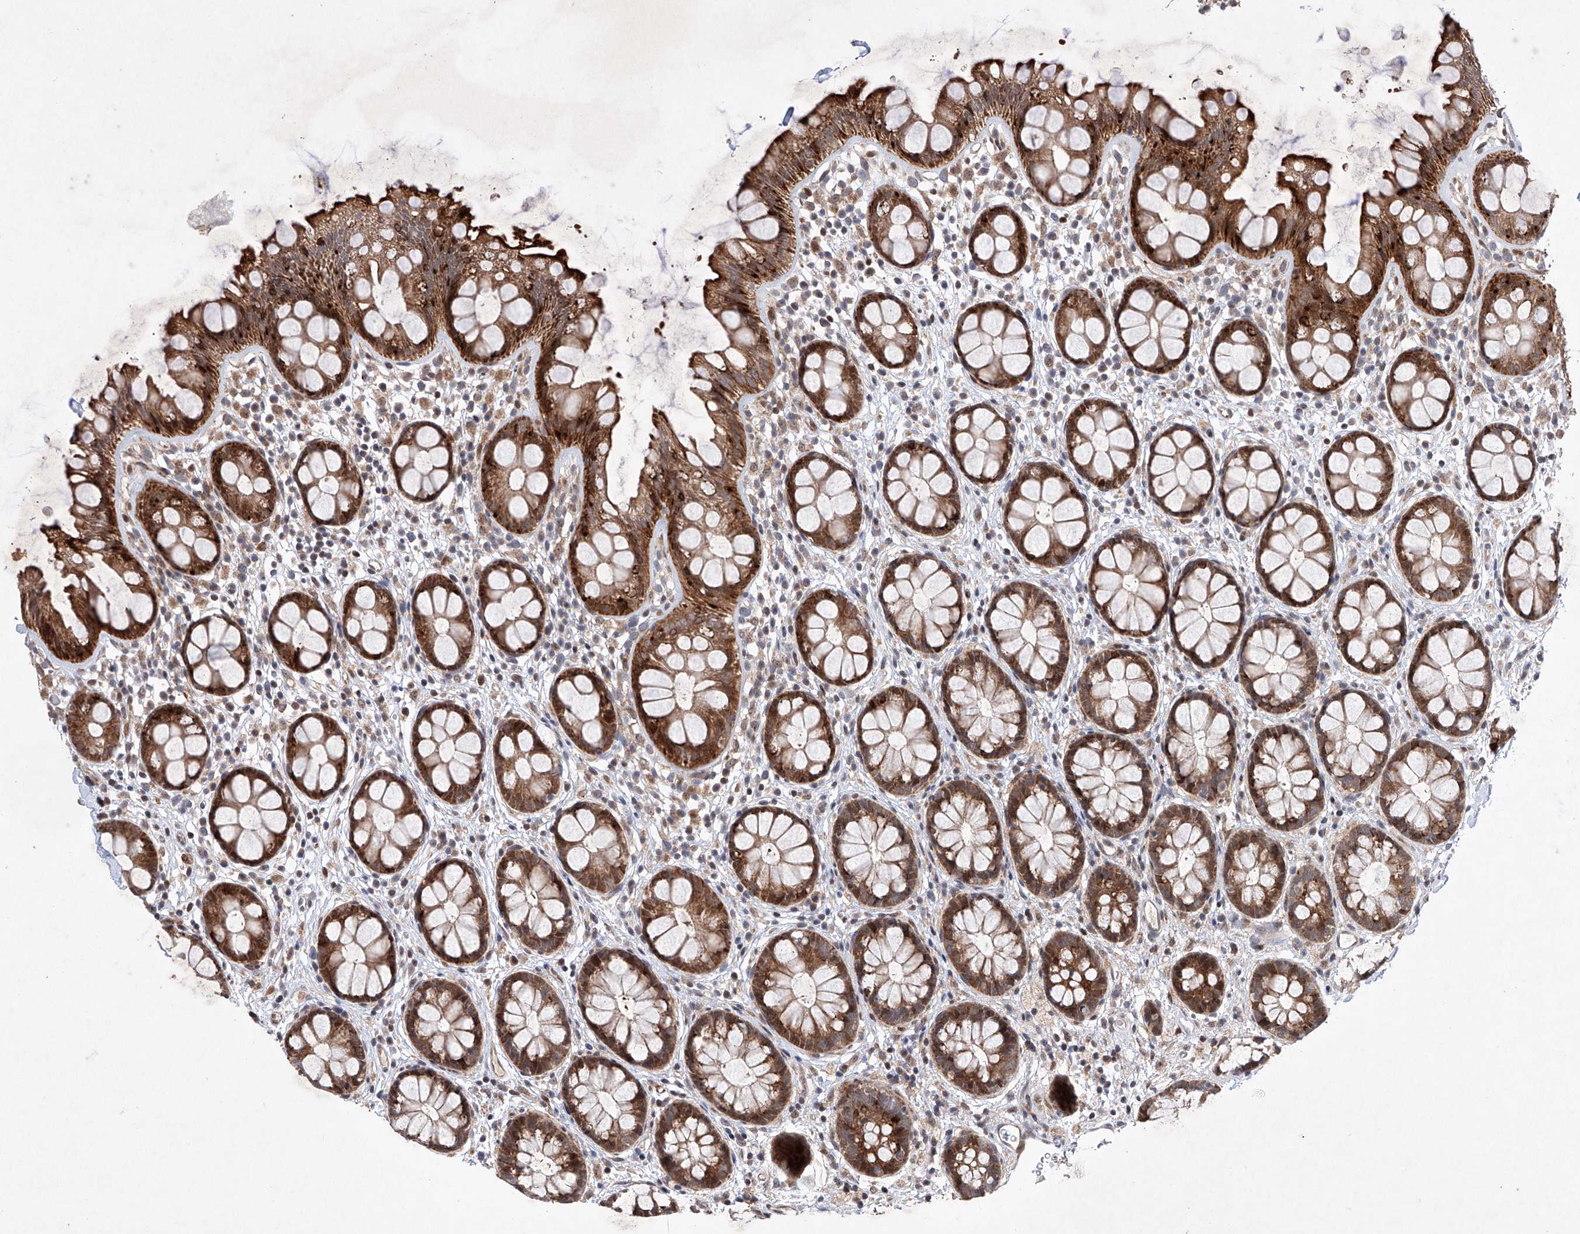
{"staining": {"intensity": "strong", "quantity": ">75%", "location": "cytoplasmic/membranous,nuclear"}, "tissue": "rectum", "cell_type": "Glandular cells", "image_type": "normal", "snomed": [{"axis": "morphology", "description": "Normal tissue, NOS"}, {"axis": "topography", "description": "Rectum"}], "caption": "IHC micrograph of normal rectum stained for a protein (brown), which demonstrates high levels of strong cytoplasmic/membranous,nuclear positivity in about >75% of glandular cells.", "gene": "AFG1L", "patient": {"sex": "female", "age": 65}}